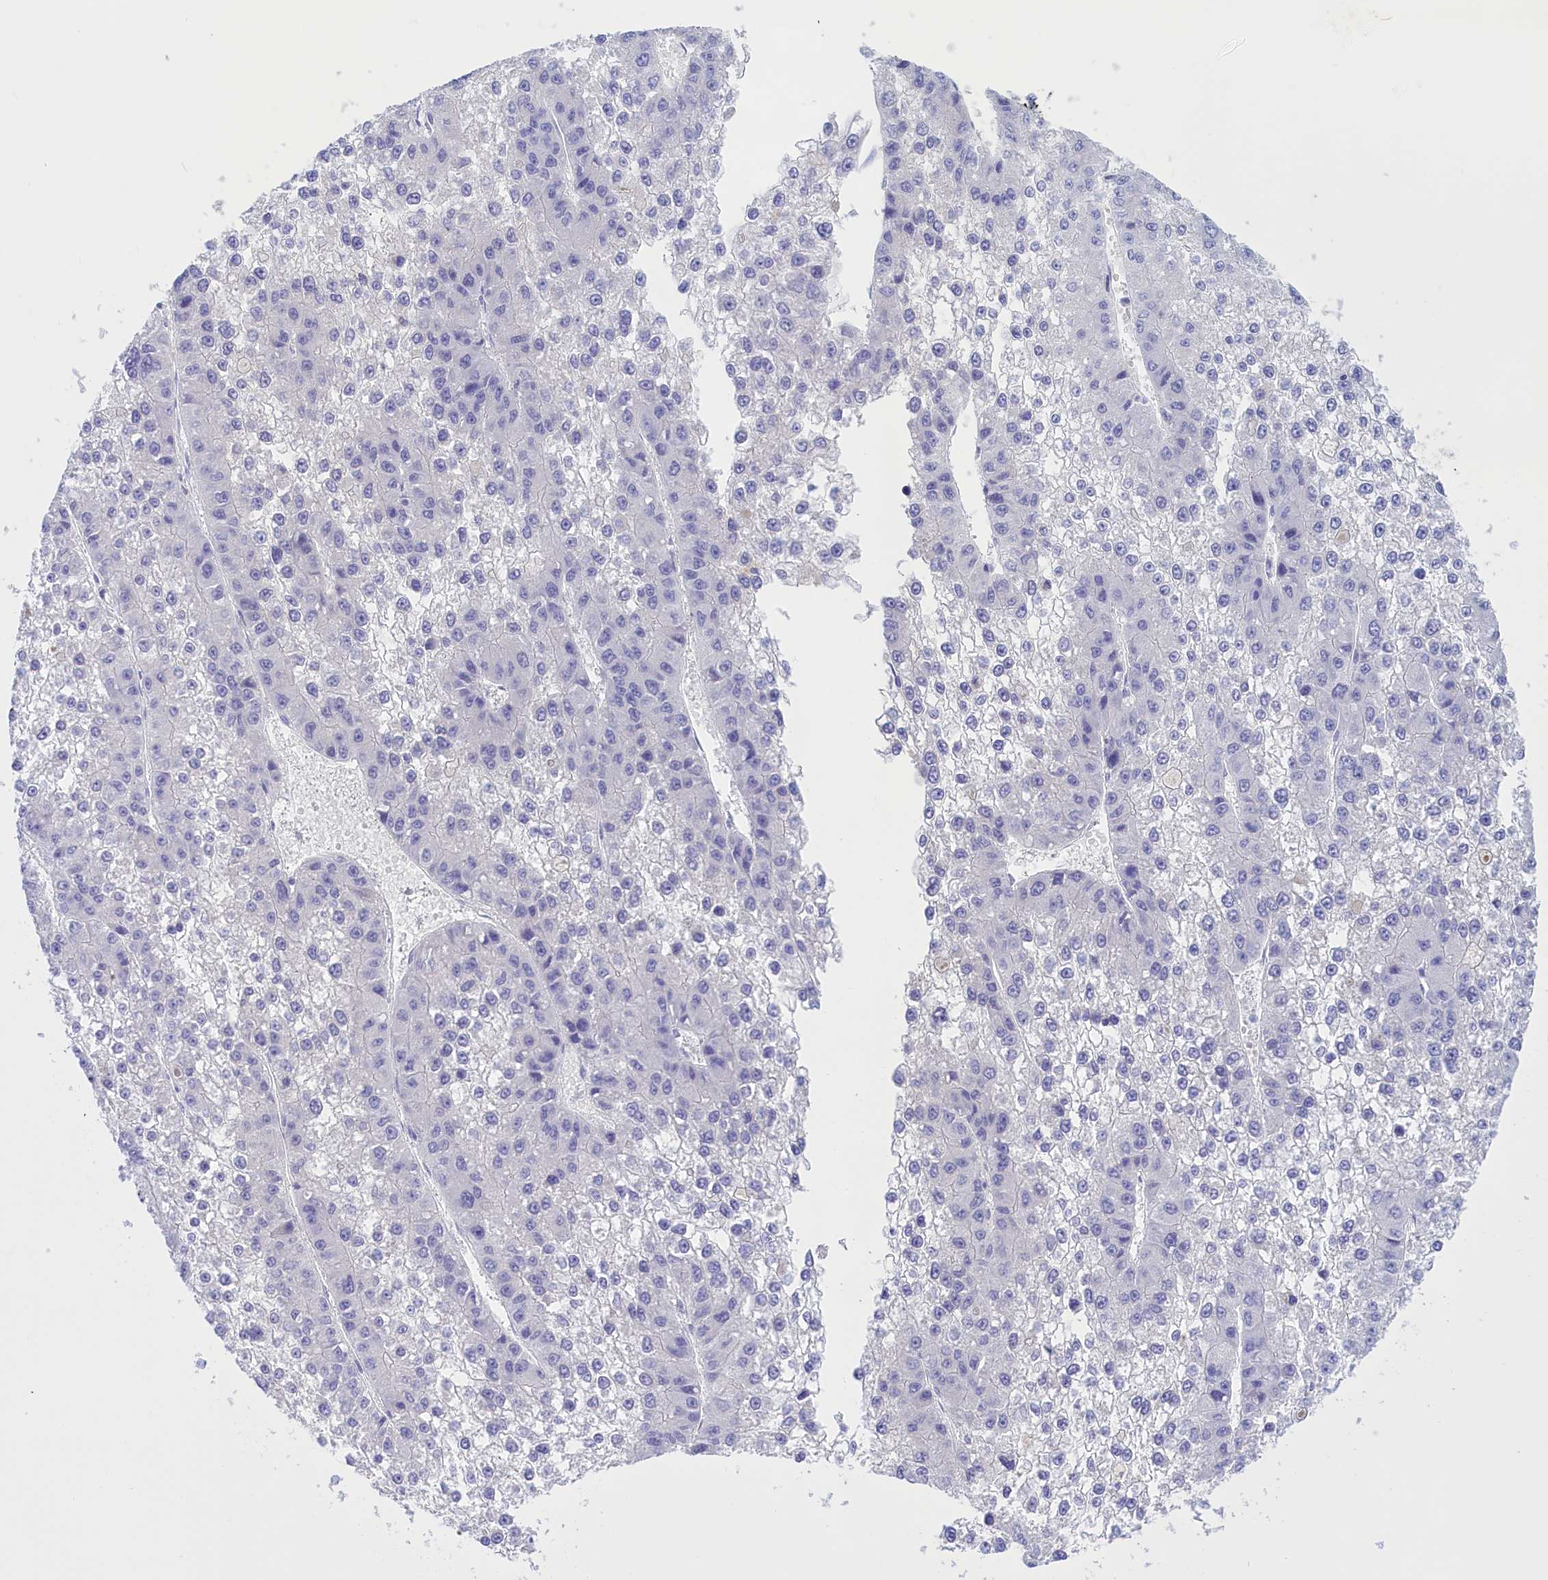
{"staining": {"intensity": "negative", "quantity": "none", "location": "none"}, "tissue": "liver cancer", "cell_type": "Tumor cells", "image_type": "cancer", "snomed": [{"axis": "morphology", "description": "Carcinoma, Hepatocellular, NOS"}, {"axis": "topography", "description": "Liver"}], "caption": "Tumor cells show no significant staining in liver cancer (hepatocellular carcinoma). The staining was performed using DAB (3,3'-diaminobenzidine) to visualize the protein expression in brown, while the nuclei were stained in blue with hematoxylin (Magnification: 20x).", "gene": "PROK2", "patient": {"sex": "female", "age": 73}}